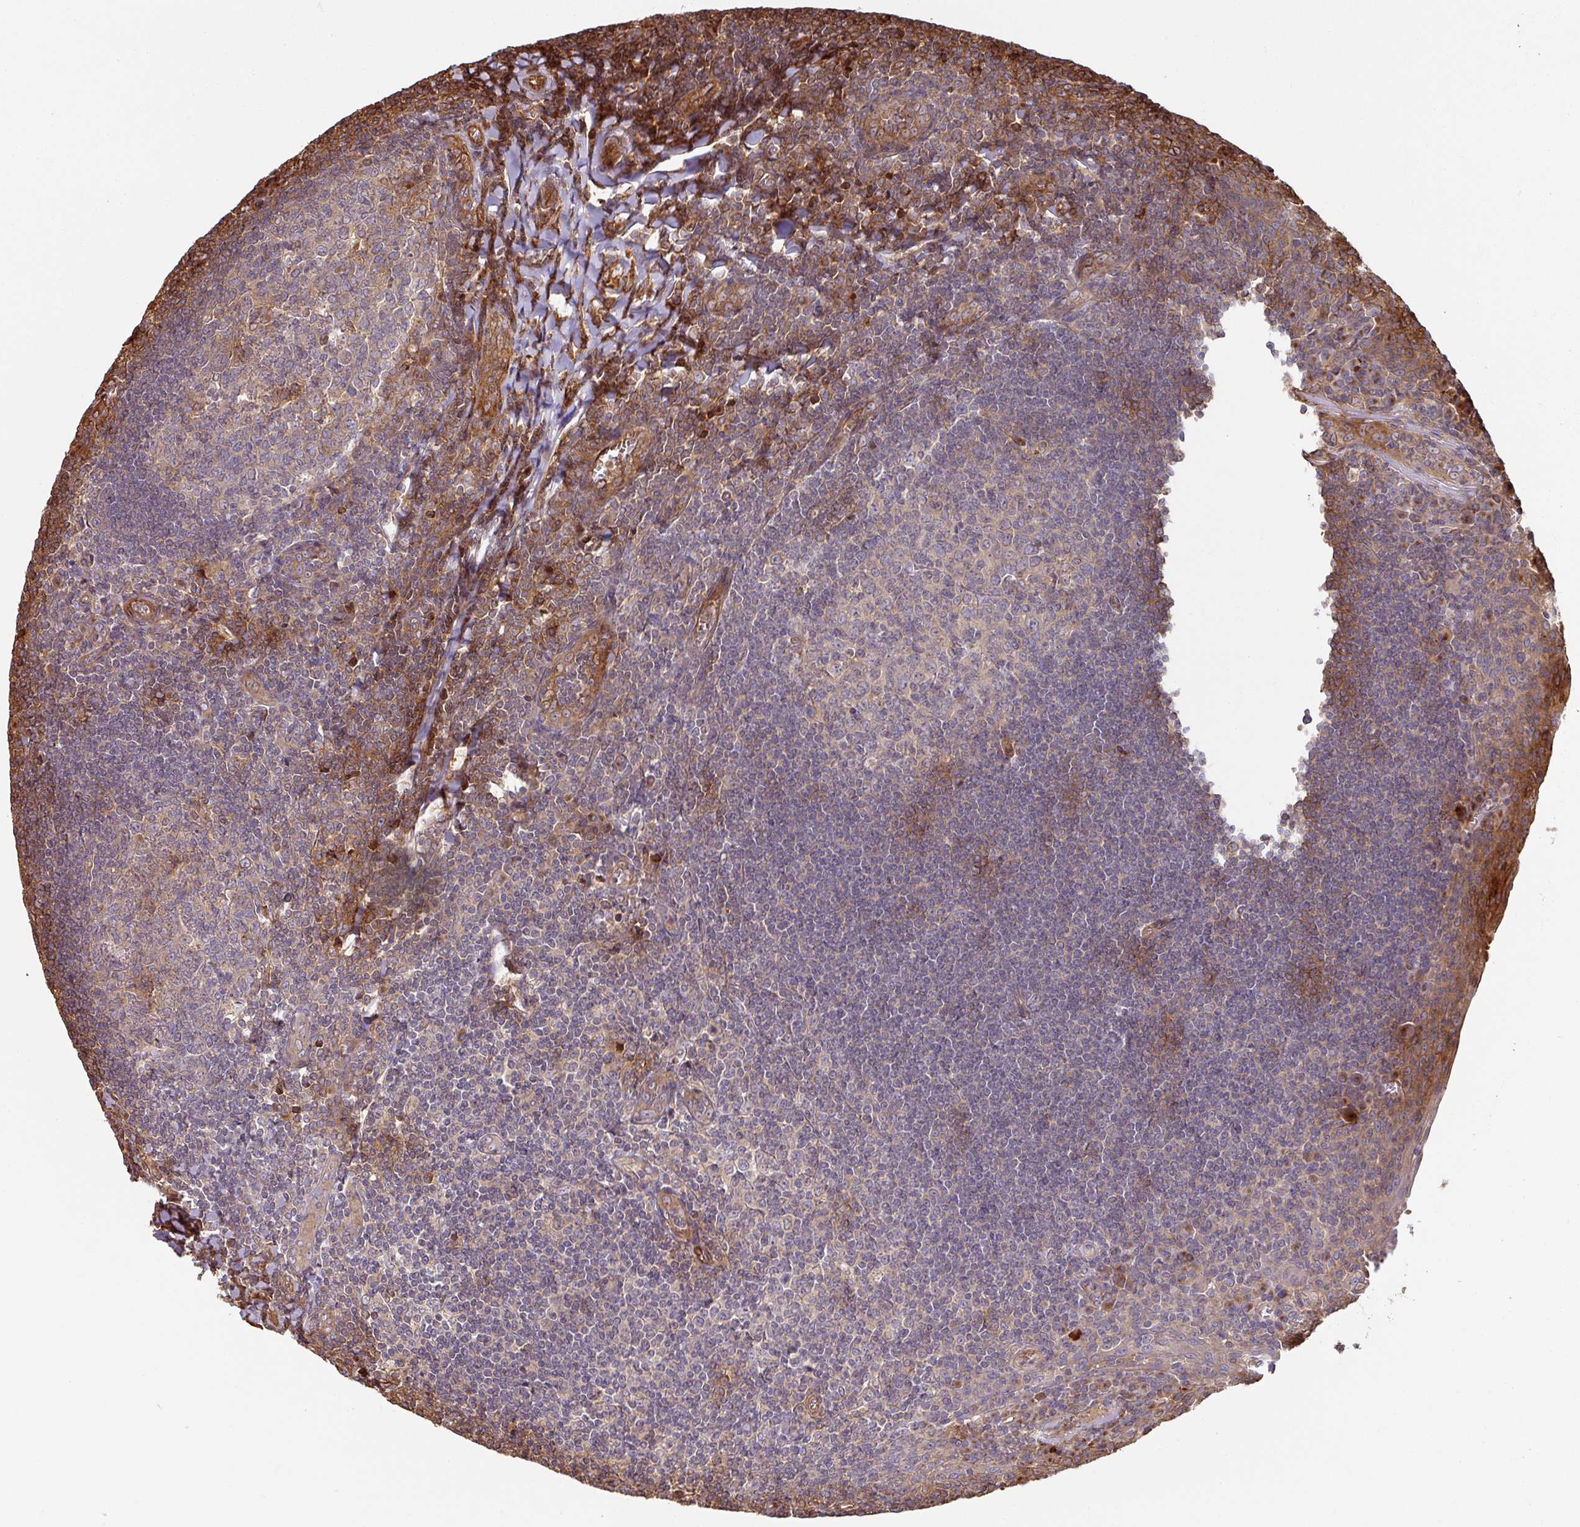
{"staining": {"intensity": "moderate", "quantity": "<25%", "location": "cytoplasmic/membranous"}, "tissue": "tonsil", "cell_type": "Germinal center cells", "image_type": "normal", "snomed": [{"axis": "morphology", "description": "Normal tissue, NOS"}, {"axis": "topography", "description": "Tonsil"}], "caption": "Human tonsil stained for a protein (brown) demonstrates moderate cytoplasmic/membranous positive expression in about <25% of germinal center cells.", "gene": "SIK1", "patient": {"sex": "male", "age": 27}}